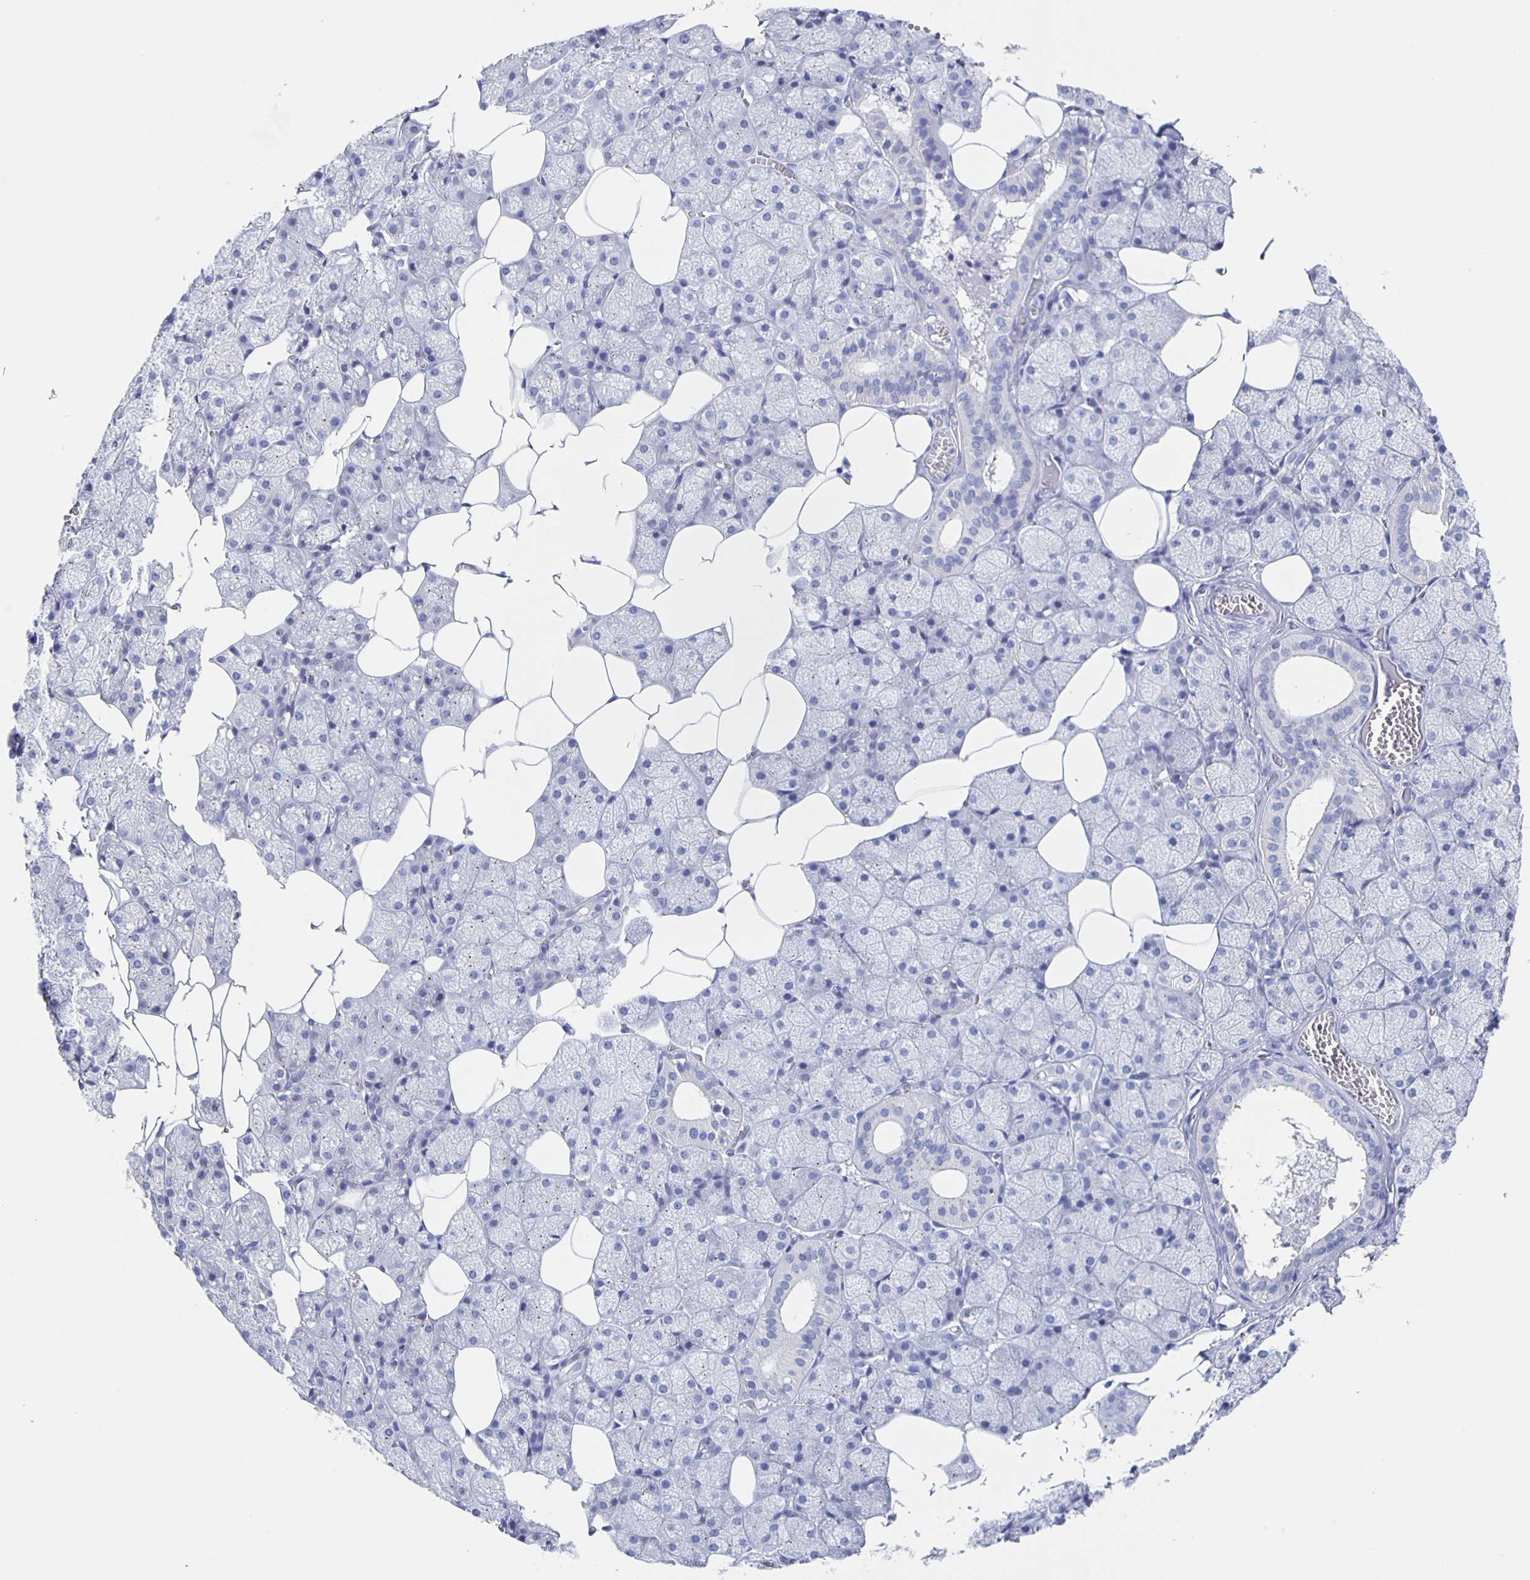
{"staining": {"intensity": "moderate", "quantity": "<25%", "location": "cytoplasmic/membranous"}, "tissue": "salivary gland", "cell_type": "Glandular cells", "image_type": "normal", "snomed": [{"axis": "morphology", "description": "Normal tissue, NOS"}, {"axis": "topography", "description": "Salivary gland"}, {"axis": "topography", "description": "Peripheral nerve tissue"}], "caption": "Salivary gland was stained to show a protein in brown. There is low levels of moderate cytoplasmic/membranous positivity in about <25% of glandular cells. (IHC, brightfield microscopy, high magnification).", "gene": "SLC34A2", "patient": {"sex": "male", "age": 38}}